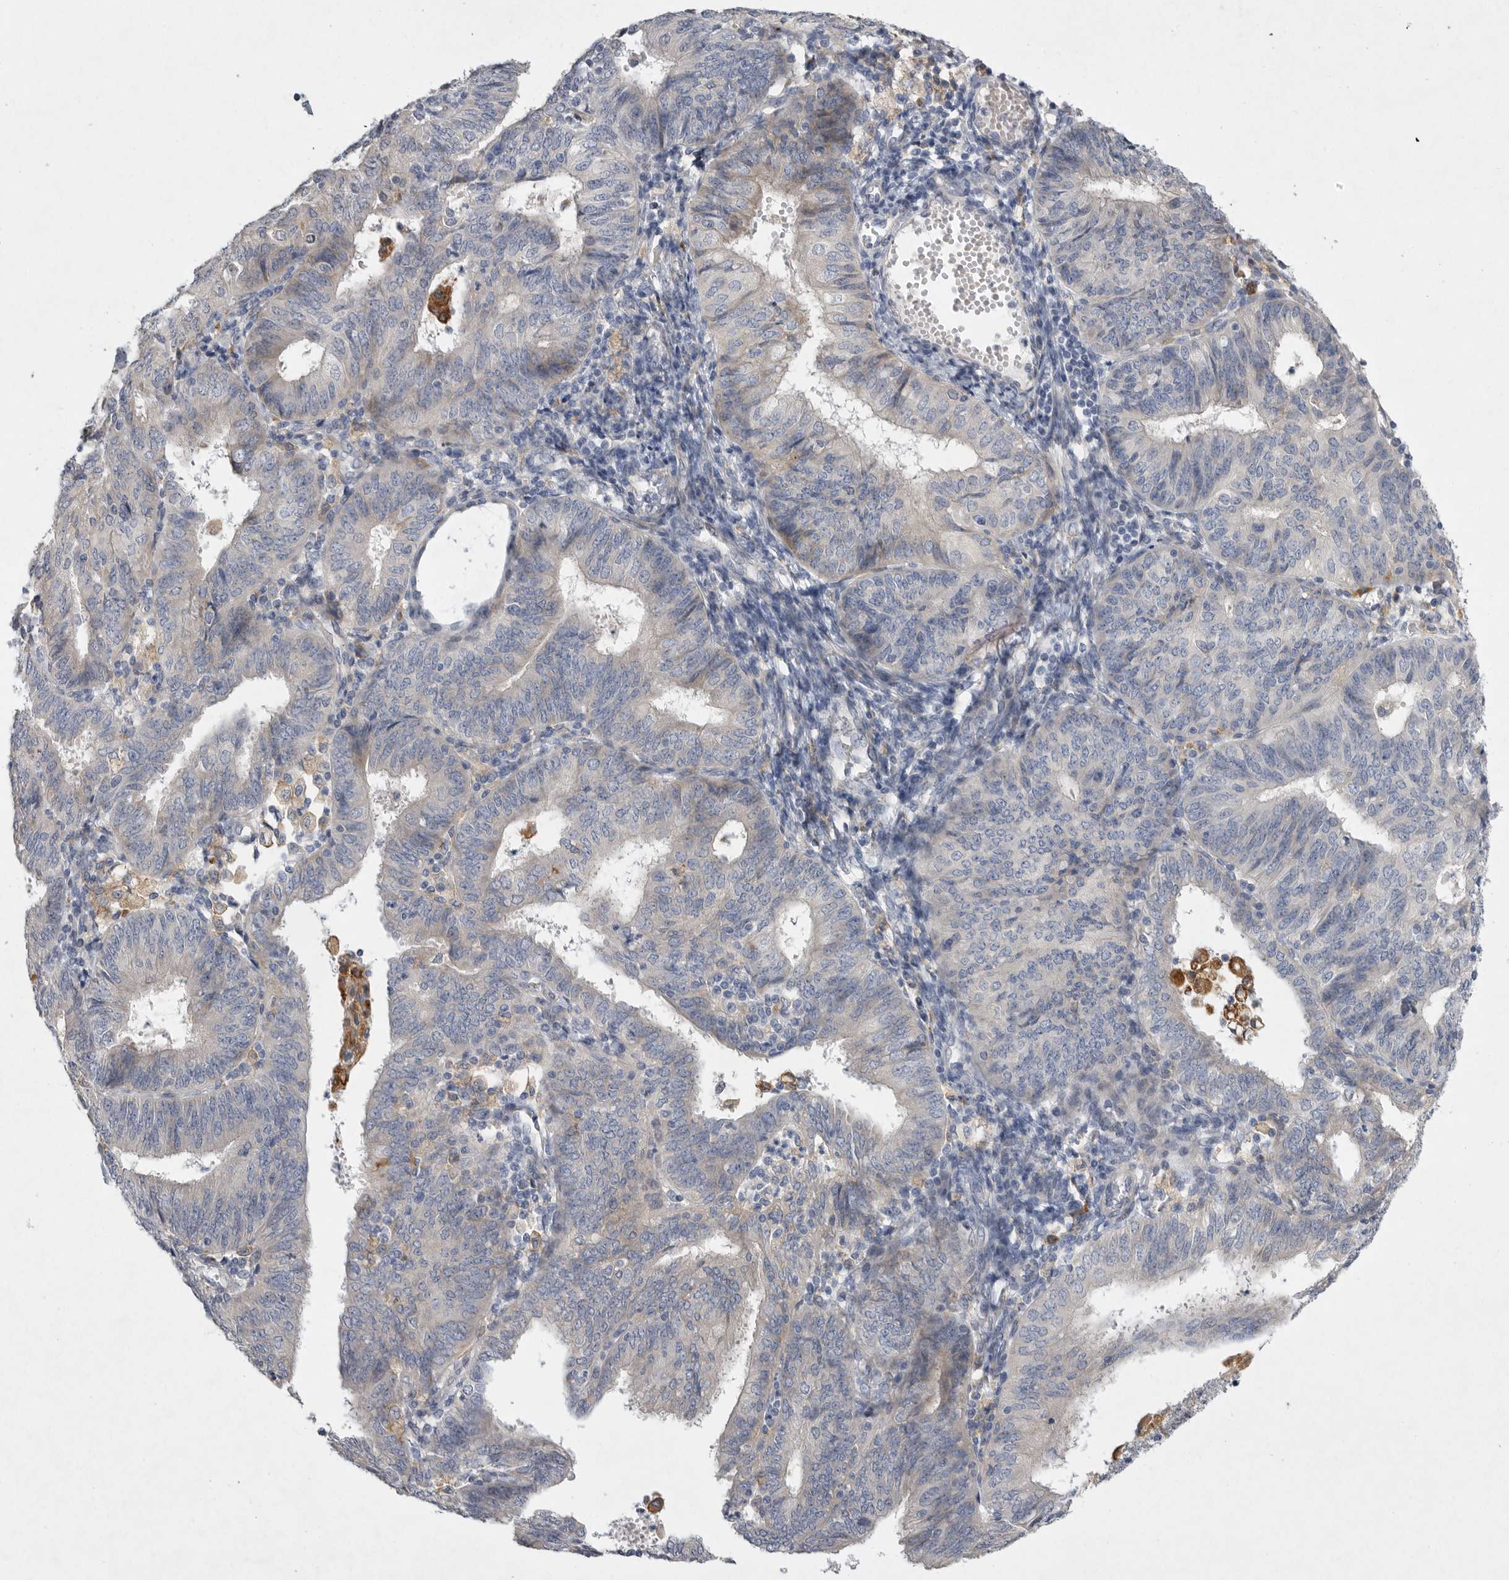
{"staining": {"intensity": "negative", "quantity": "none", "location": "none"}, "tissue": "endometrial cancer", "cell_type": "Tumor cells", "image_type": "cancer", "snomed": [{"axis": "morphology", "description": "Adenocarcinoma, NOS"}, {"axis": "topography", "description": "Endometrium"}], "caption": "Immunohistochemistry (IHC) of human endometrial cancer reveals no positivity in tumor cells.", "gene": "EDEM3", "patient": {"sex": "female", "age": 58}}